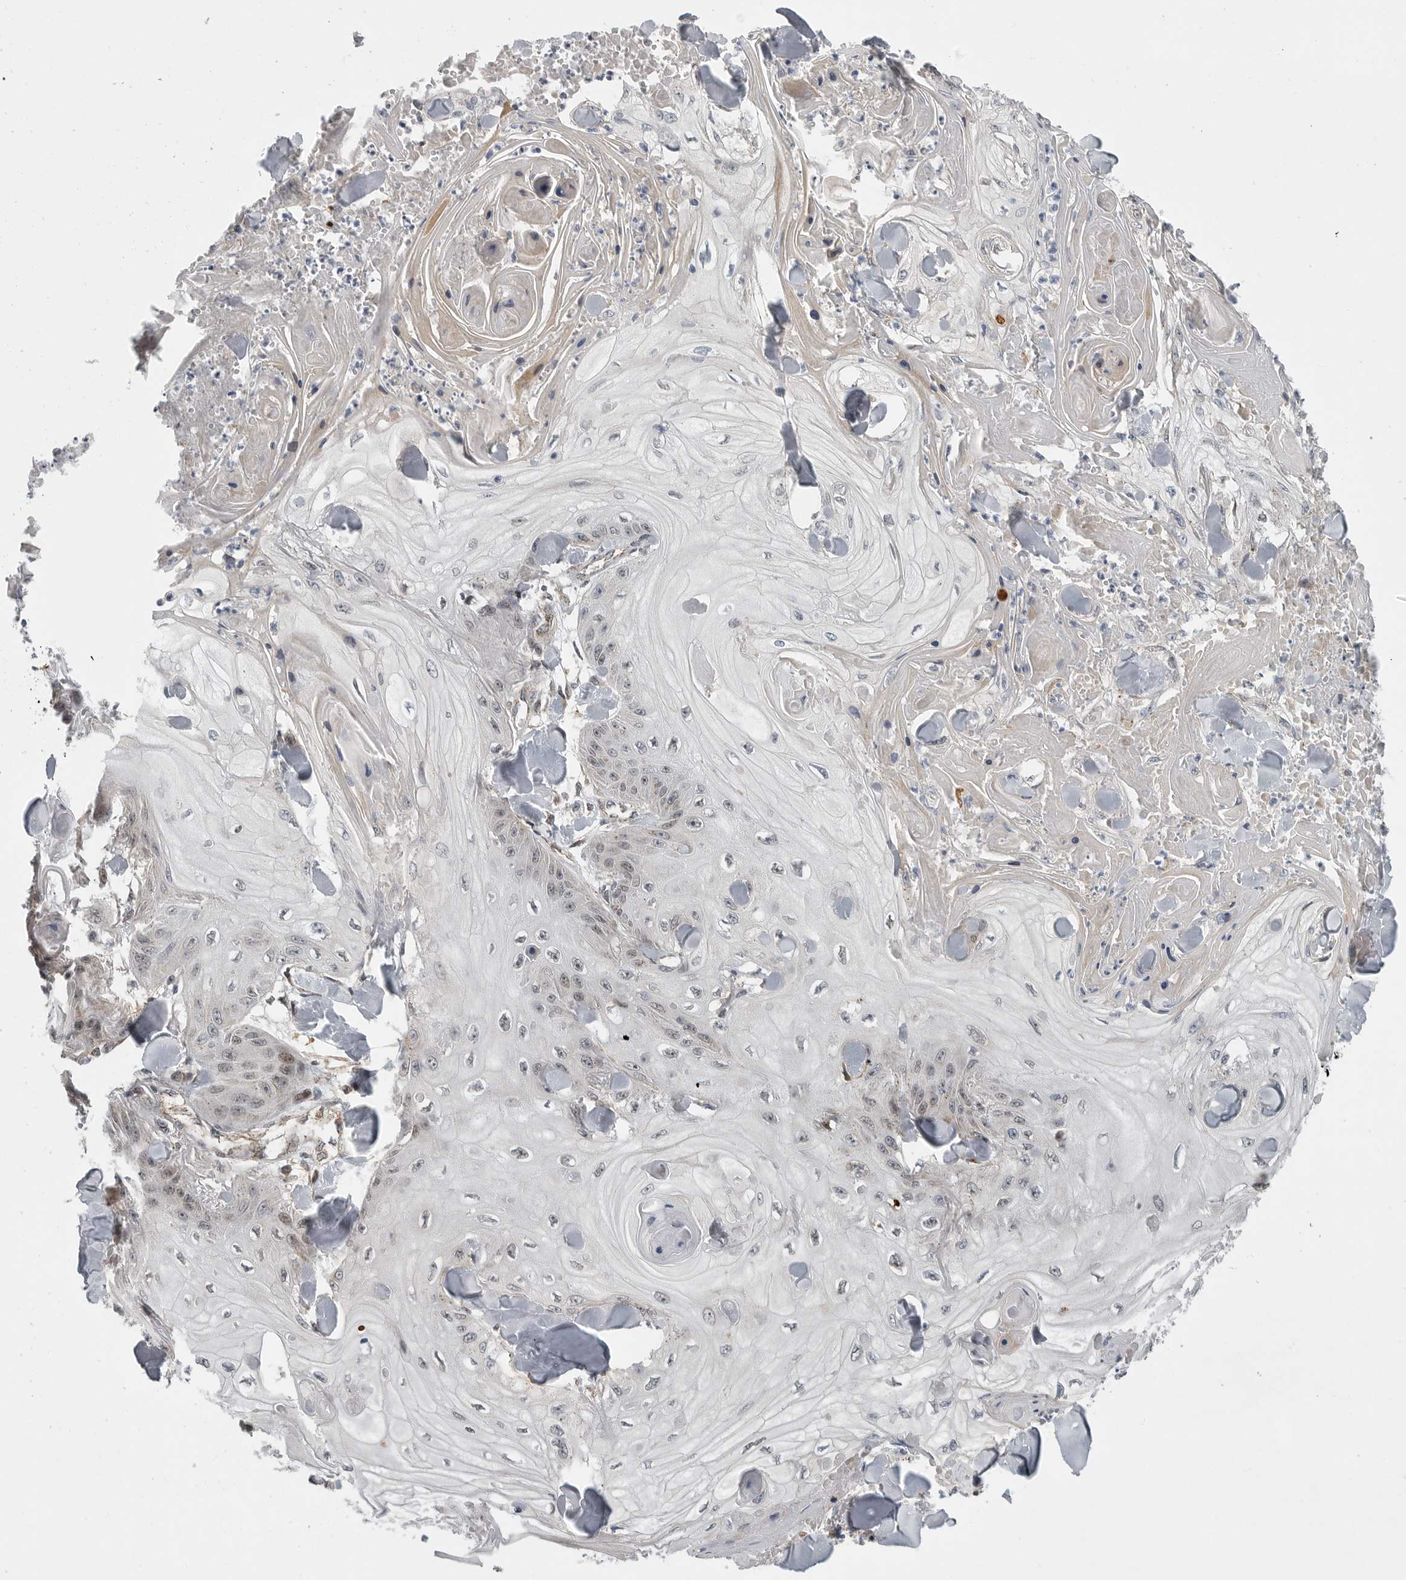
{"staining": {"intensity": "negative", "quantity": "none", "location": "none"}, "tissue": "skin cancer", "cell_type": "Tumor cells", "image_type": "cancer", "snomed": [{"axis": "morphology", "description": "Squamous cell carcinoma, NOS"}, {"axis": "topography", "description": "Skin"}], "caption": "This photomicrograph is of skin cancer (squamous cell carcinoma) stained with IHC to label a protein in brown with the nuclei are counter-stained blue. There is no staining in tumor cells. (DAB (3,3'-diaminobenzidine) IHC, high magnification).", "gene": "TMPRSS11F", "patient": {"sex": "male", "age": 74}}